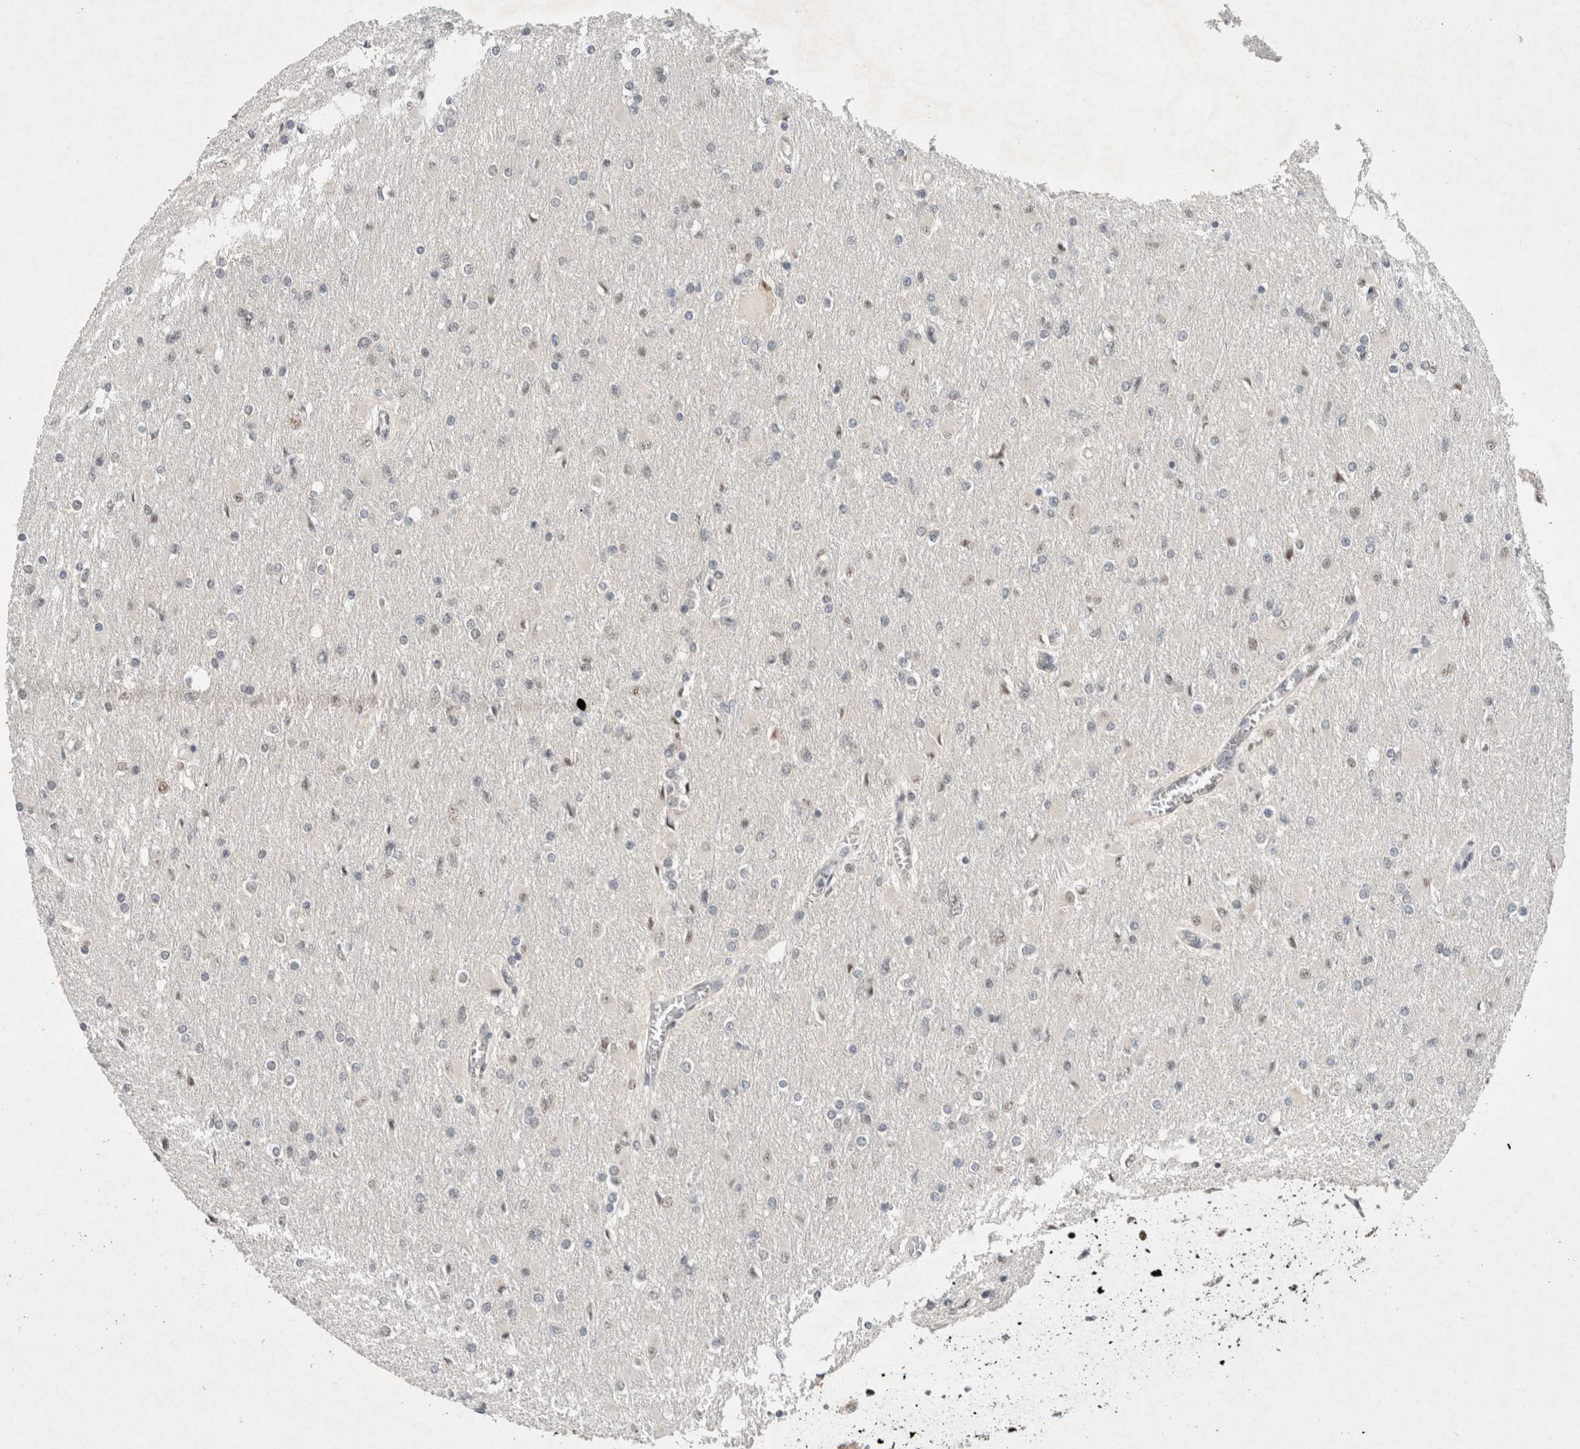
{"staining": {"intensity": "negative", "quantity": "none", "location": "none"}, "tissue": "glioma", "cell_type": "Tumor cells", "image_type": "cancer", "snomed": [{"axis": "morphology", "description": "Glioma, malignant, High grade"}, {"axis": "topography", "description": "Cerebral cortex"}], "caption": "Immunohistochemical staining of glioma demonstrates no significant expression in tumor cells. (DAB (3,3'-diaminobenzidine) immunohistochemistry (IHC), high magnification).", "gene": "DDX42", "patient": {"sex": "female", "age": 36}}